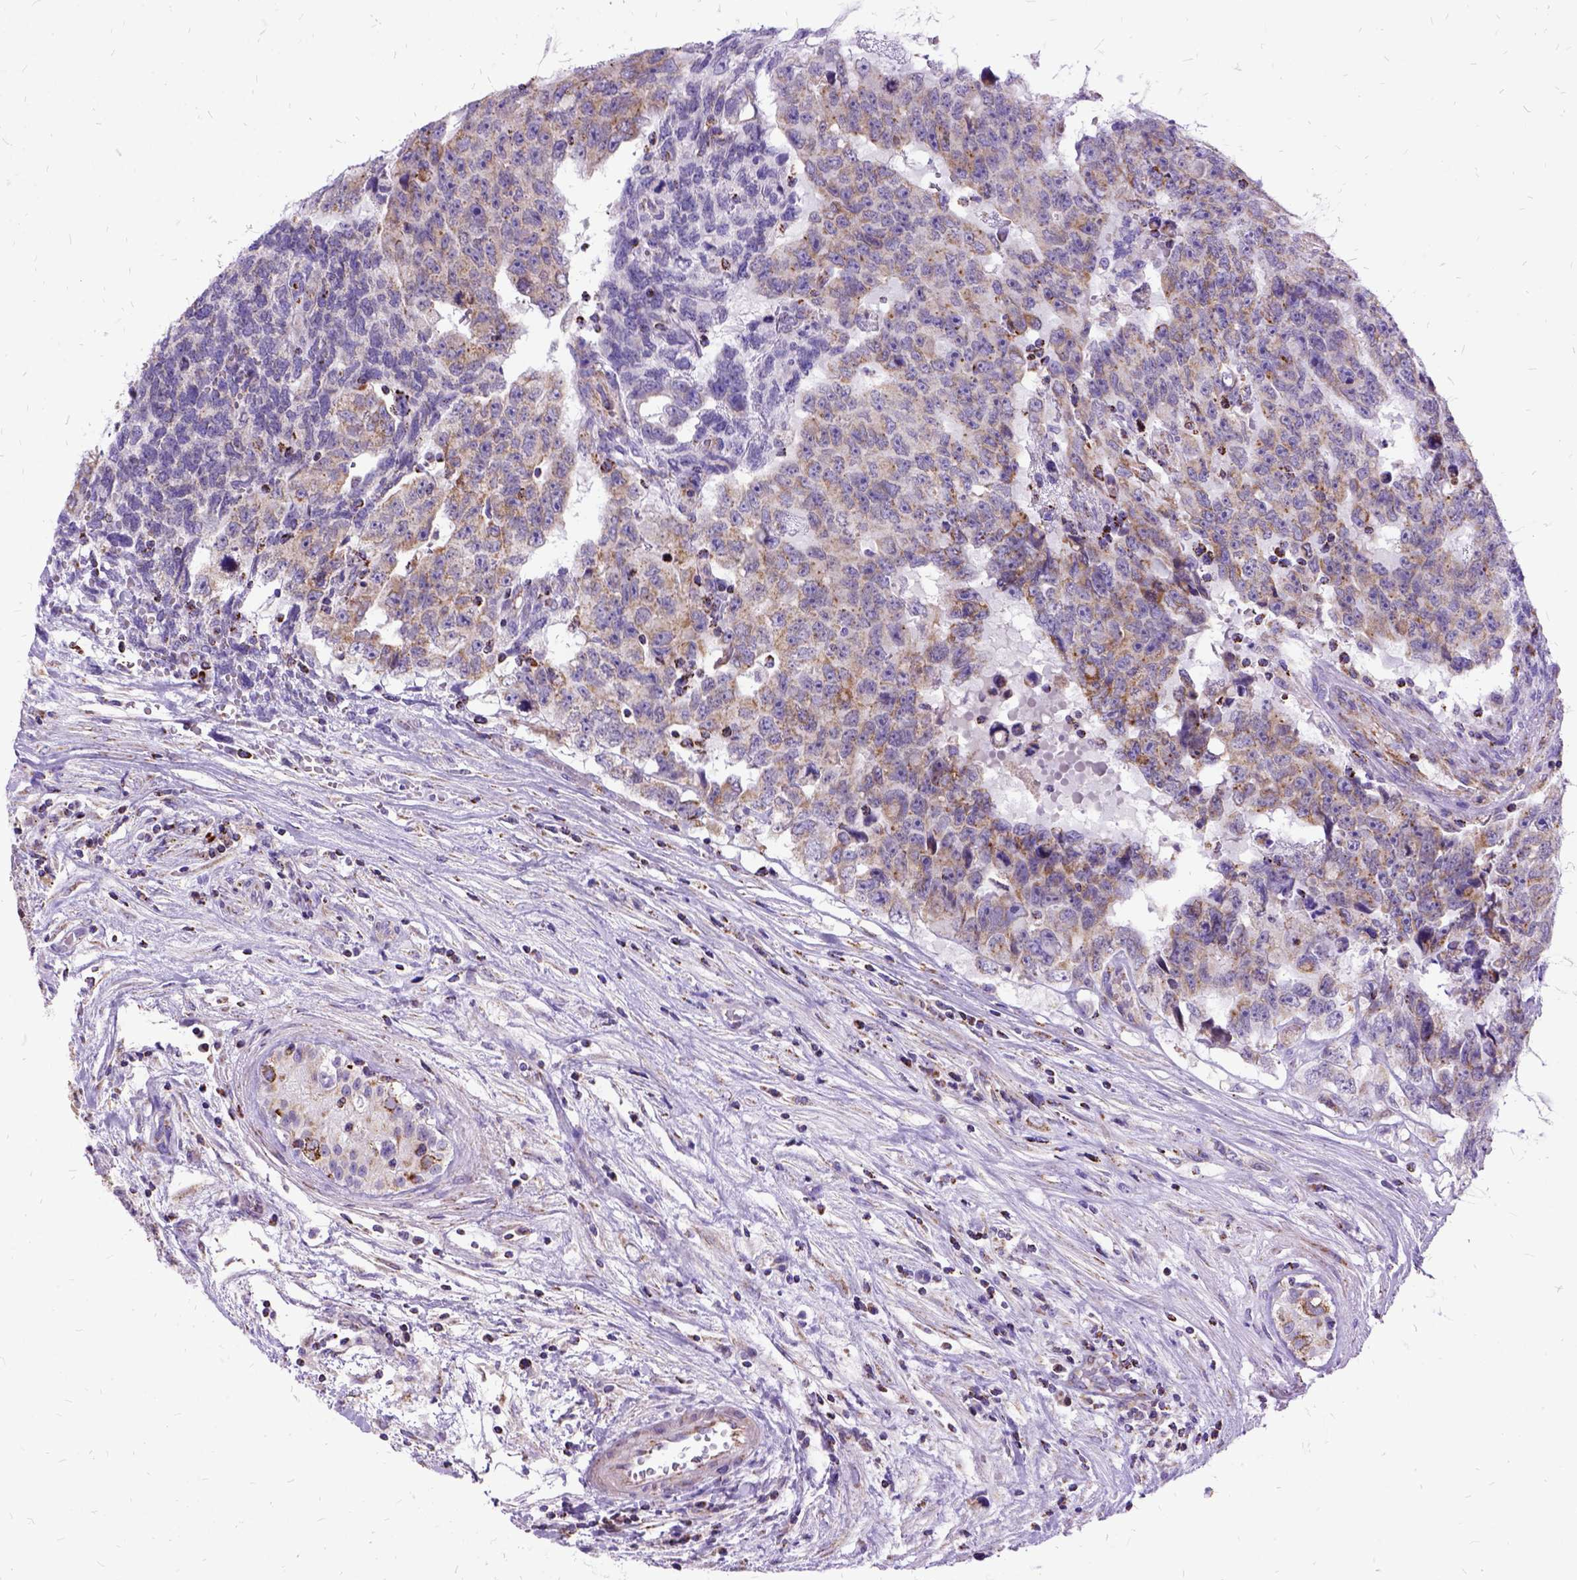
{"staining": {"intensity": "weak", "quantity": "25%-75%", "location": "cytoplasmic/membranous"}, "tissue": "testis cancer", "cell_type": "Tumor cells", "image_type": "cancer", "snomed": [{"axis": "morphology", "description": "Carcinoma, Embryonal, NOS"}, {"axis": "topography", "description": "Testis"}], "caption": "A low amount of weak cytoplasmic/membranous expression is present in approximately 25%-75% of tumor cells in testis cancer tissue.", "gene": "OXCT1", "patient": {"sex": "male", "age": 24}}